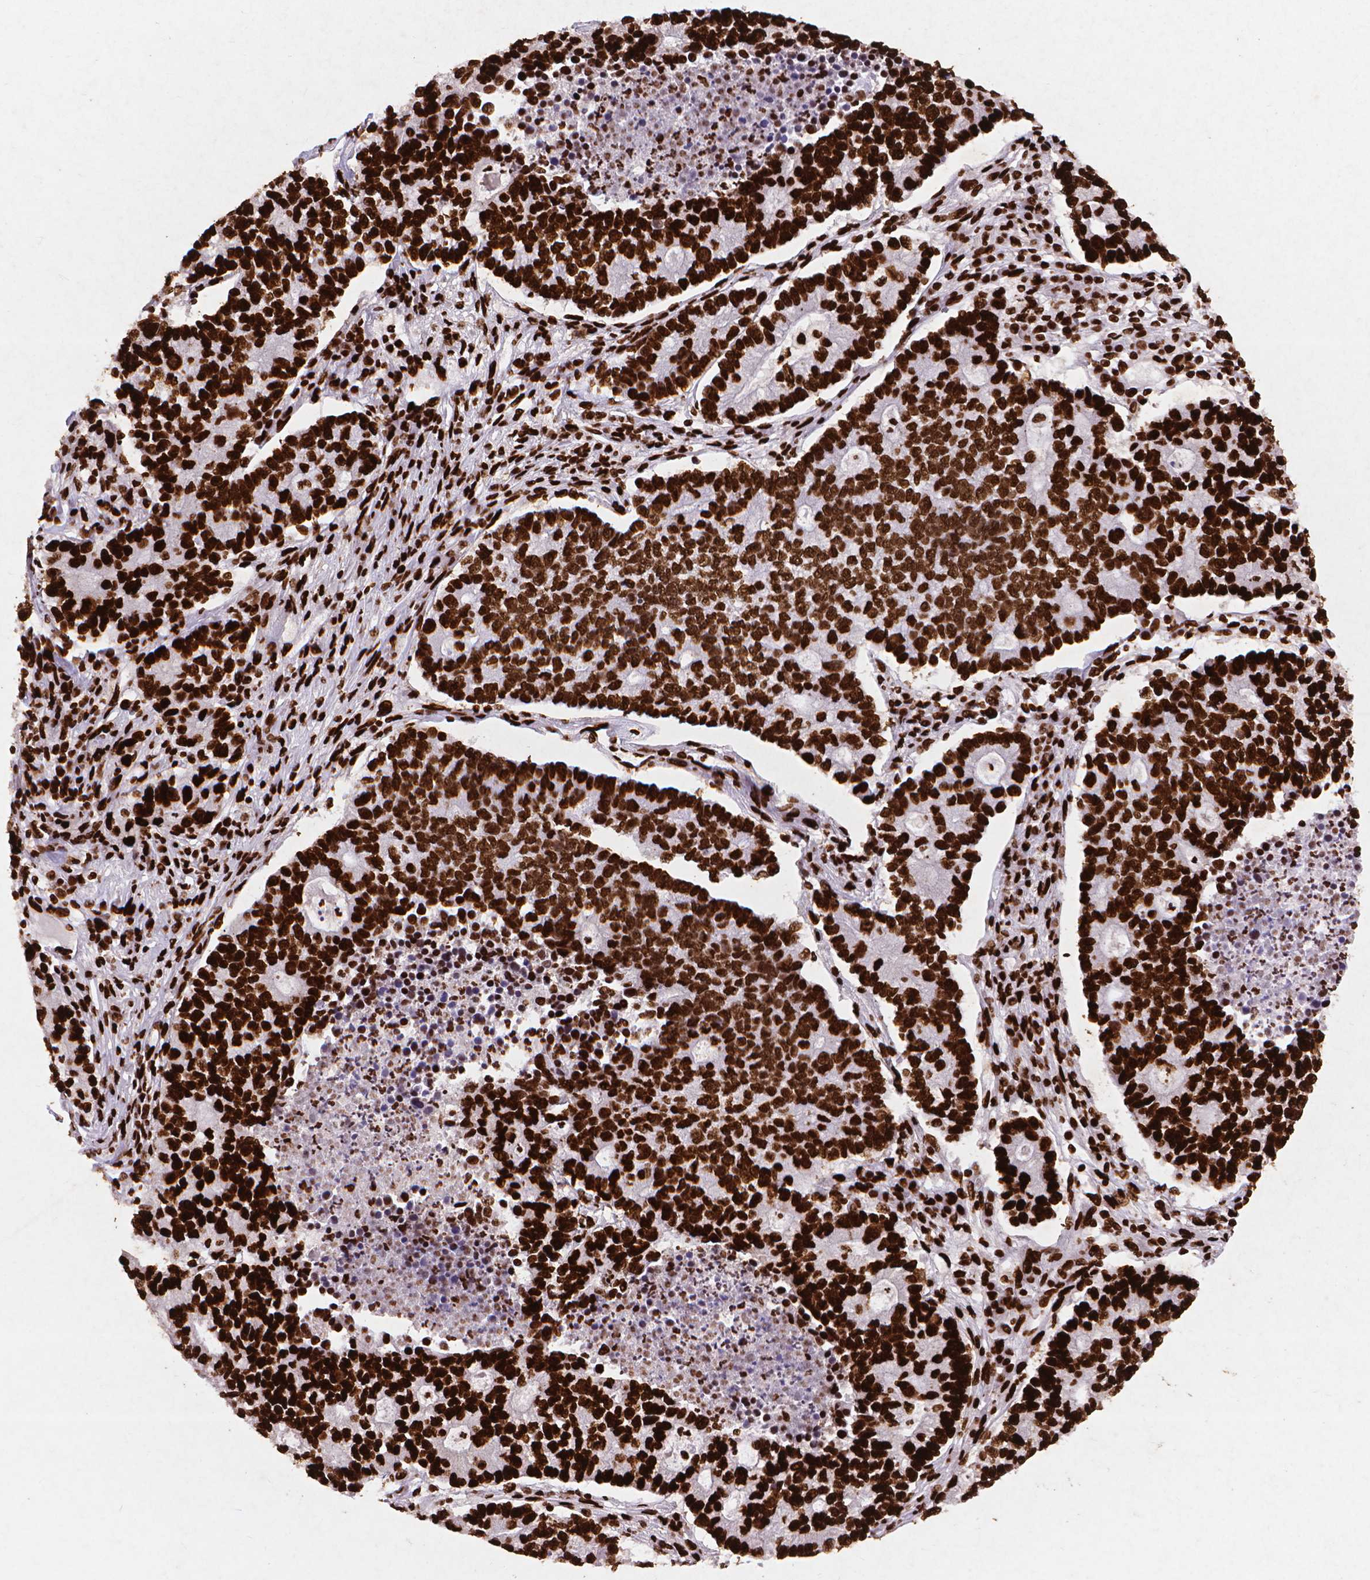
{"staining": {"intensity": "strong", "quantity": ">75%", "location": "nuclear"}, "tissue": "lung cancer", "cell_type": "Tumor cells", "image_type": "cancer", "snomed": [{"axis": "morphology", "description": "Adenocarcinoma, NOS"}, {"axis": "topography", "description": "Lung"}], "caption": "A high amount of strong nuclear positivity is appreciated in approximately >75% of tumor cells in lung adenocarcinoma tissue.", "gene": "CITED2", "patient": {"sex": "male", "age": 57}}